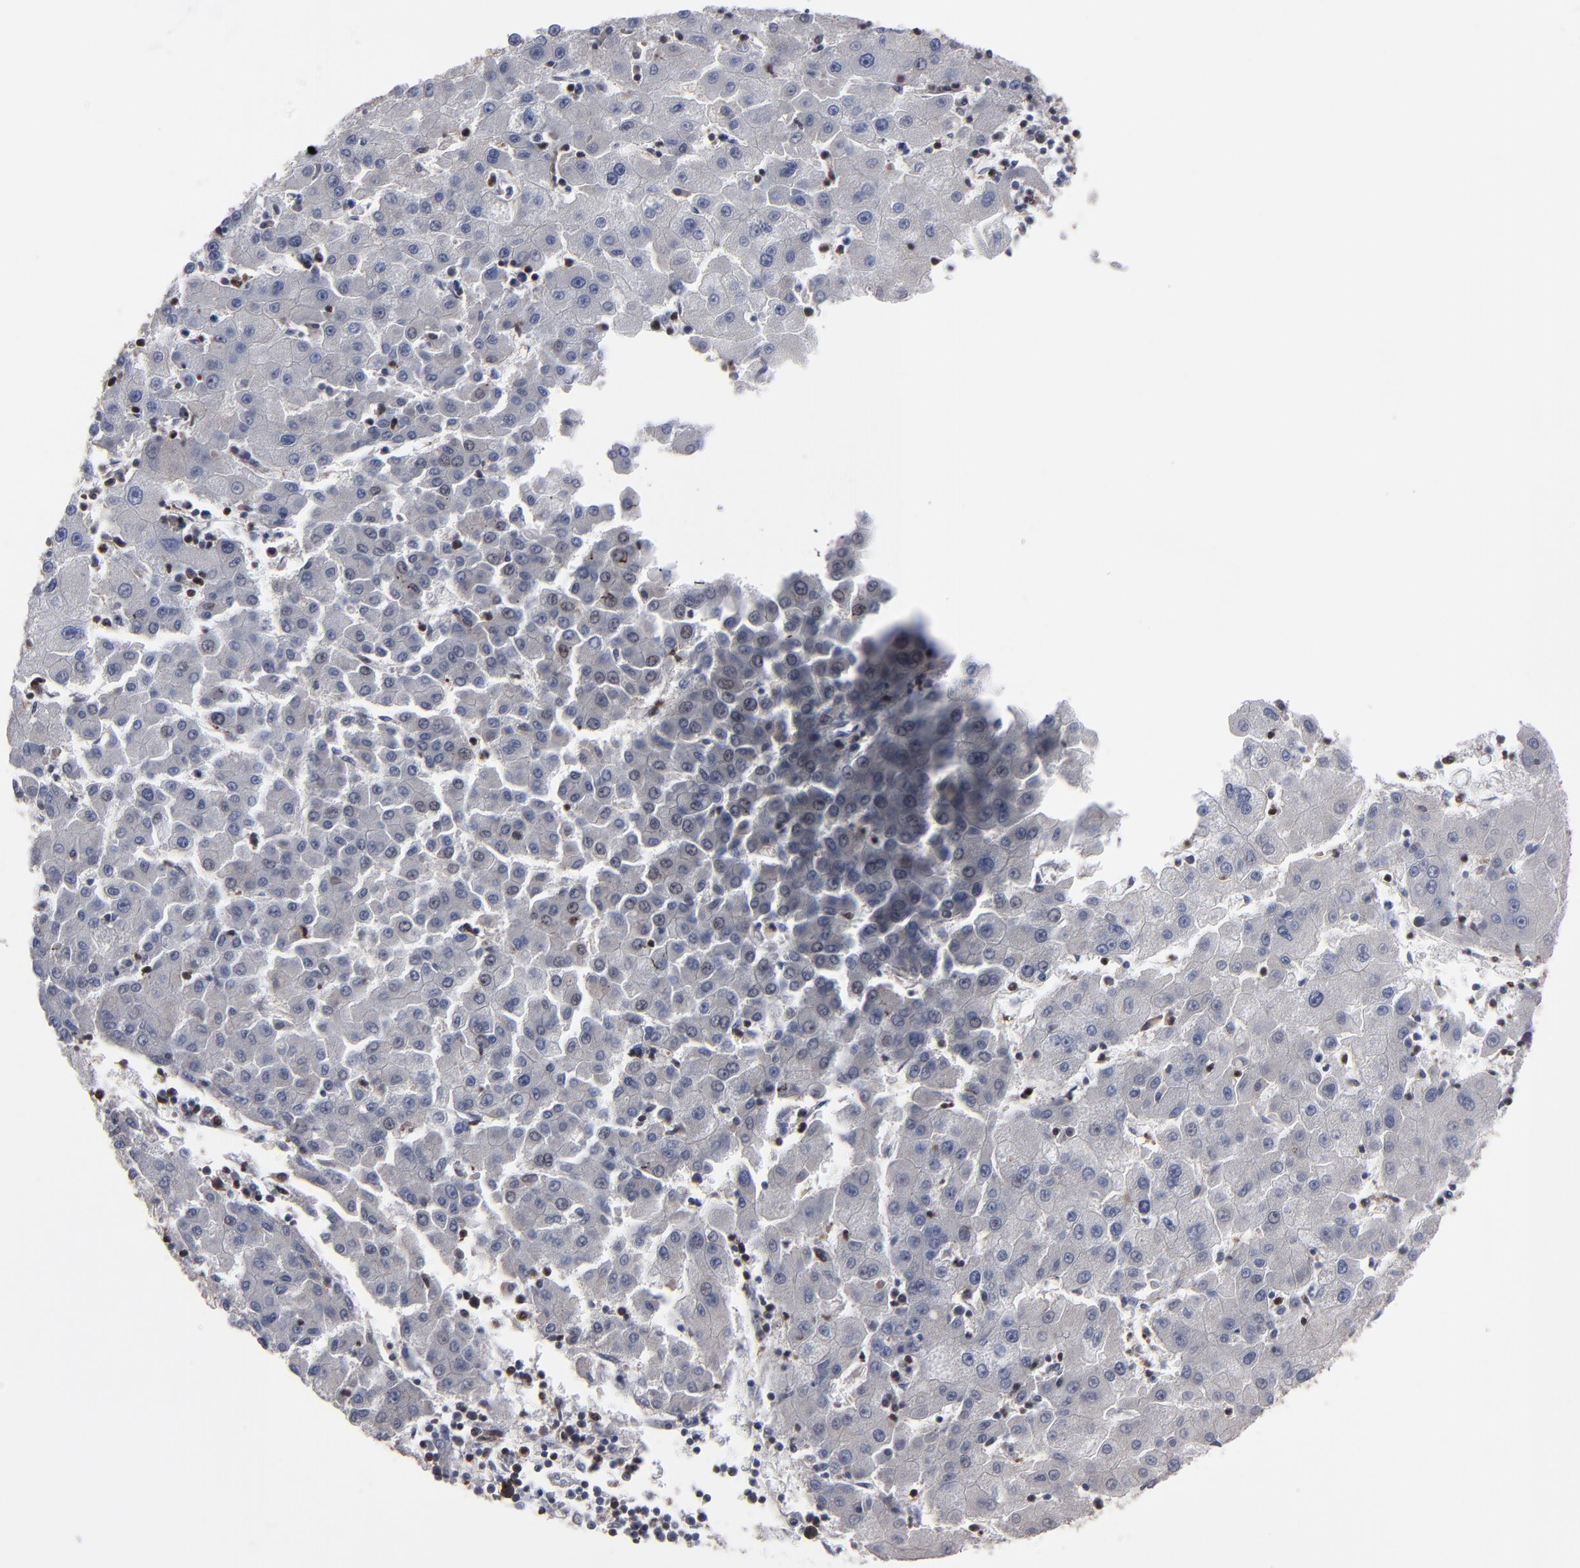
{"staining": {"intensity": "negative", "quantity": "none", "location": "none"}, "tissue": "liver cancer", "cell_type": "Tumor cells", "image_type": "cancer", "snomed": [{"axis": "morphology", "description": "Carcinoma, Hepatocellular, NOS"}, {"axis": "topography", "description": "Liver"}], "caption": "This is a image of IHC staining of liver hepatocellular carcinoma, which shows no positivity in tumor cells. Brightfield microscopy of immunohistochemistry stained with DAB (3,3'-diaminobenzidine) (brown) and hematoxylin (blue), captured at high magnification.", "gene": "KIAA2026", "patient": {"sex": "male", "age": 72}}